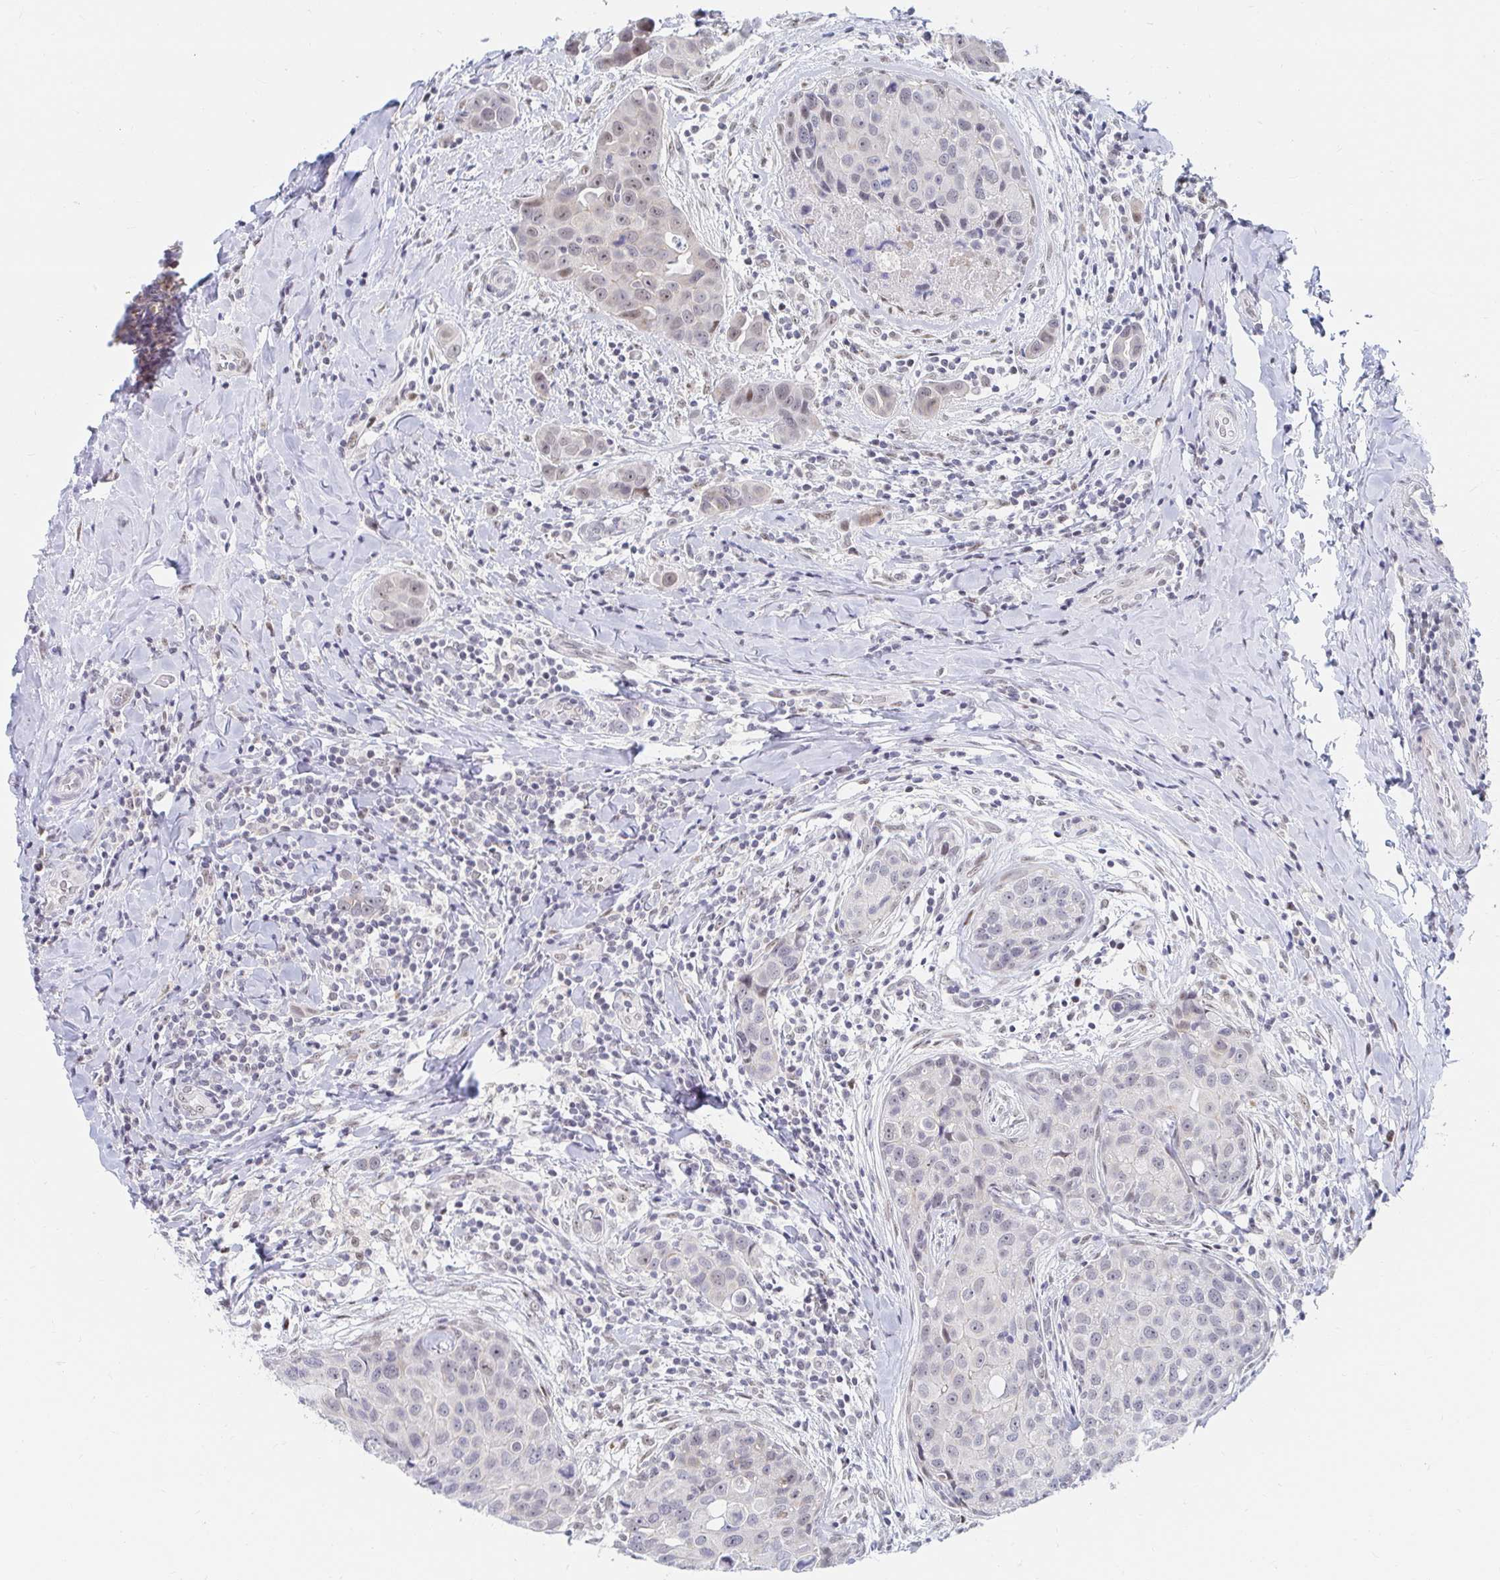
{"staining": {"intensity": "weak", "quantity": "<25%", "location": "nuclear"}, "tissue": "breast cancer", "cell_type": "Tumor cells", "image_type": "cancer", "snomed": [{"axis": "morphology", "description": "Duct carcinoma"}, {"axis": "topography", "description": "Breast"}], "caption": "Tumor cells are negative for brown protein staining in breast cancer.", "gene": "COL28A1", "patient": {"sex": "female", "age": 24}}